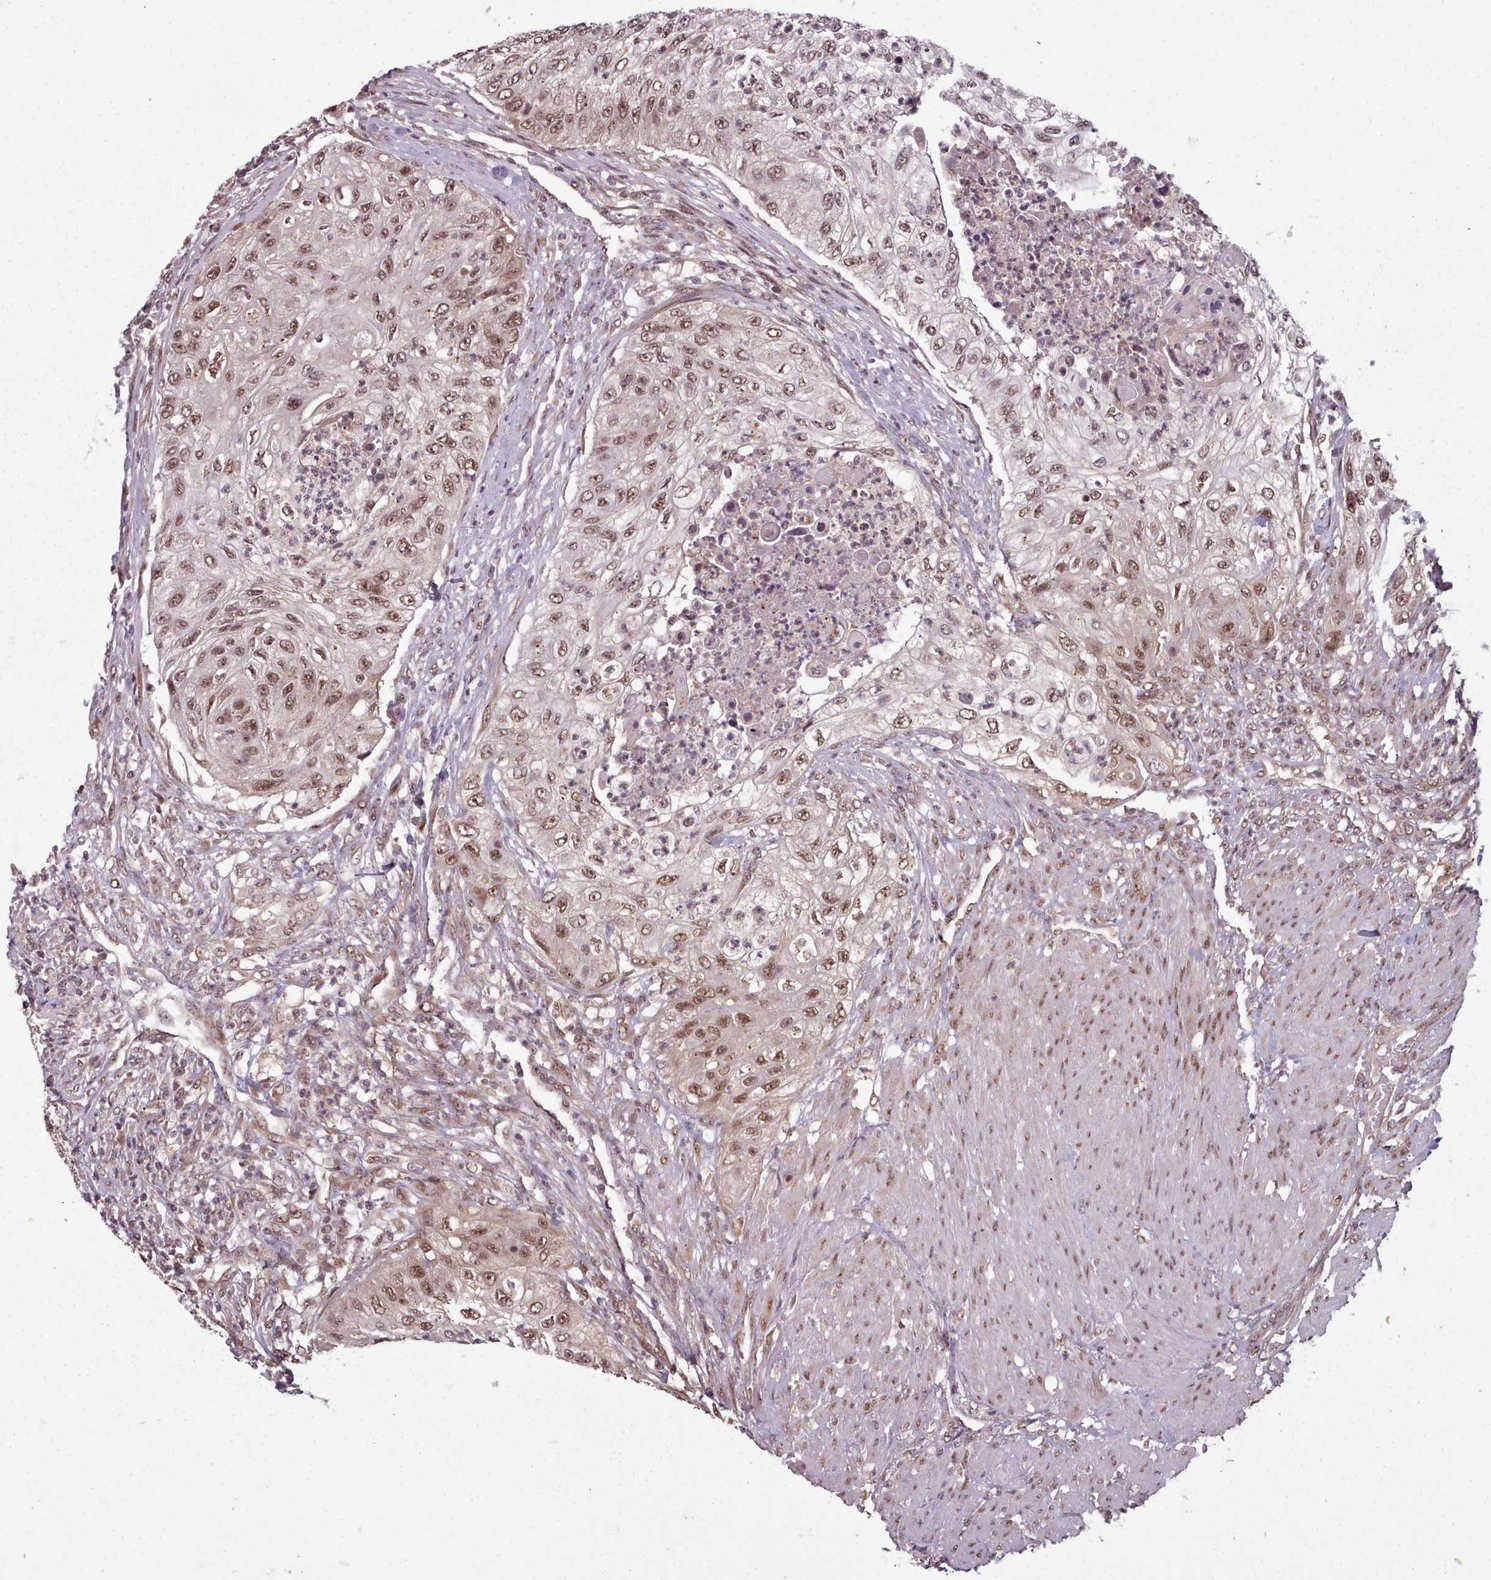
{"staining": {"intensity": "moderate", "quantity": ">75%", "location": "nuclear"}, "tissue": "urothelial cancer", "cell_type": "Tumor cells", "image_type": "cancer", "snomed": [{"axis": "morphology", "description": "Urothelial carcinoma, High grade"}, {"axis": "topography", "description": "Urinary bladder"}], "caption": "Urothelial cancer stained with immunohistochemistry demonstrates moderate nuclear expression in approximately >75% of tumor cells.", "gene": "DHX8", "patient": {"sex": "female", "age": 60}}